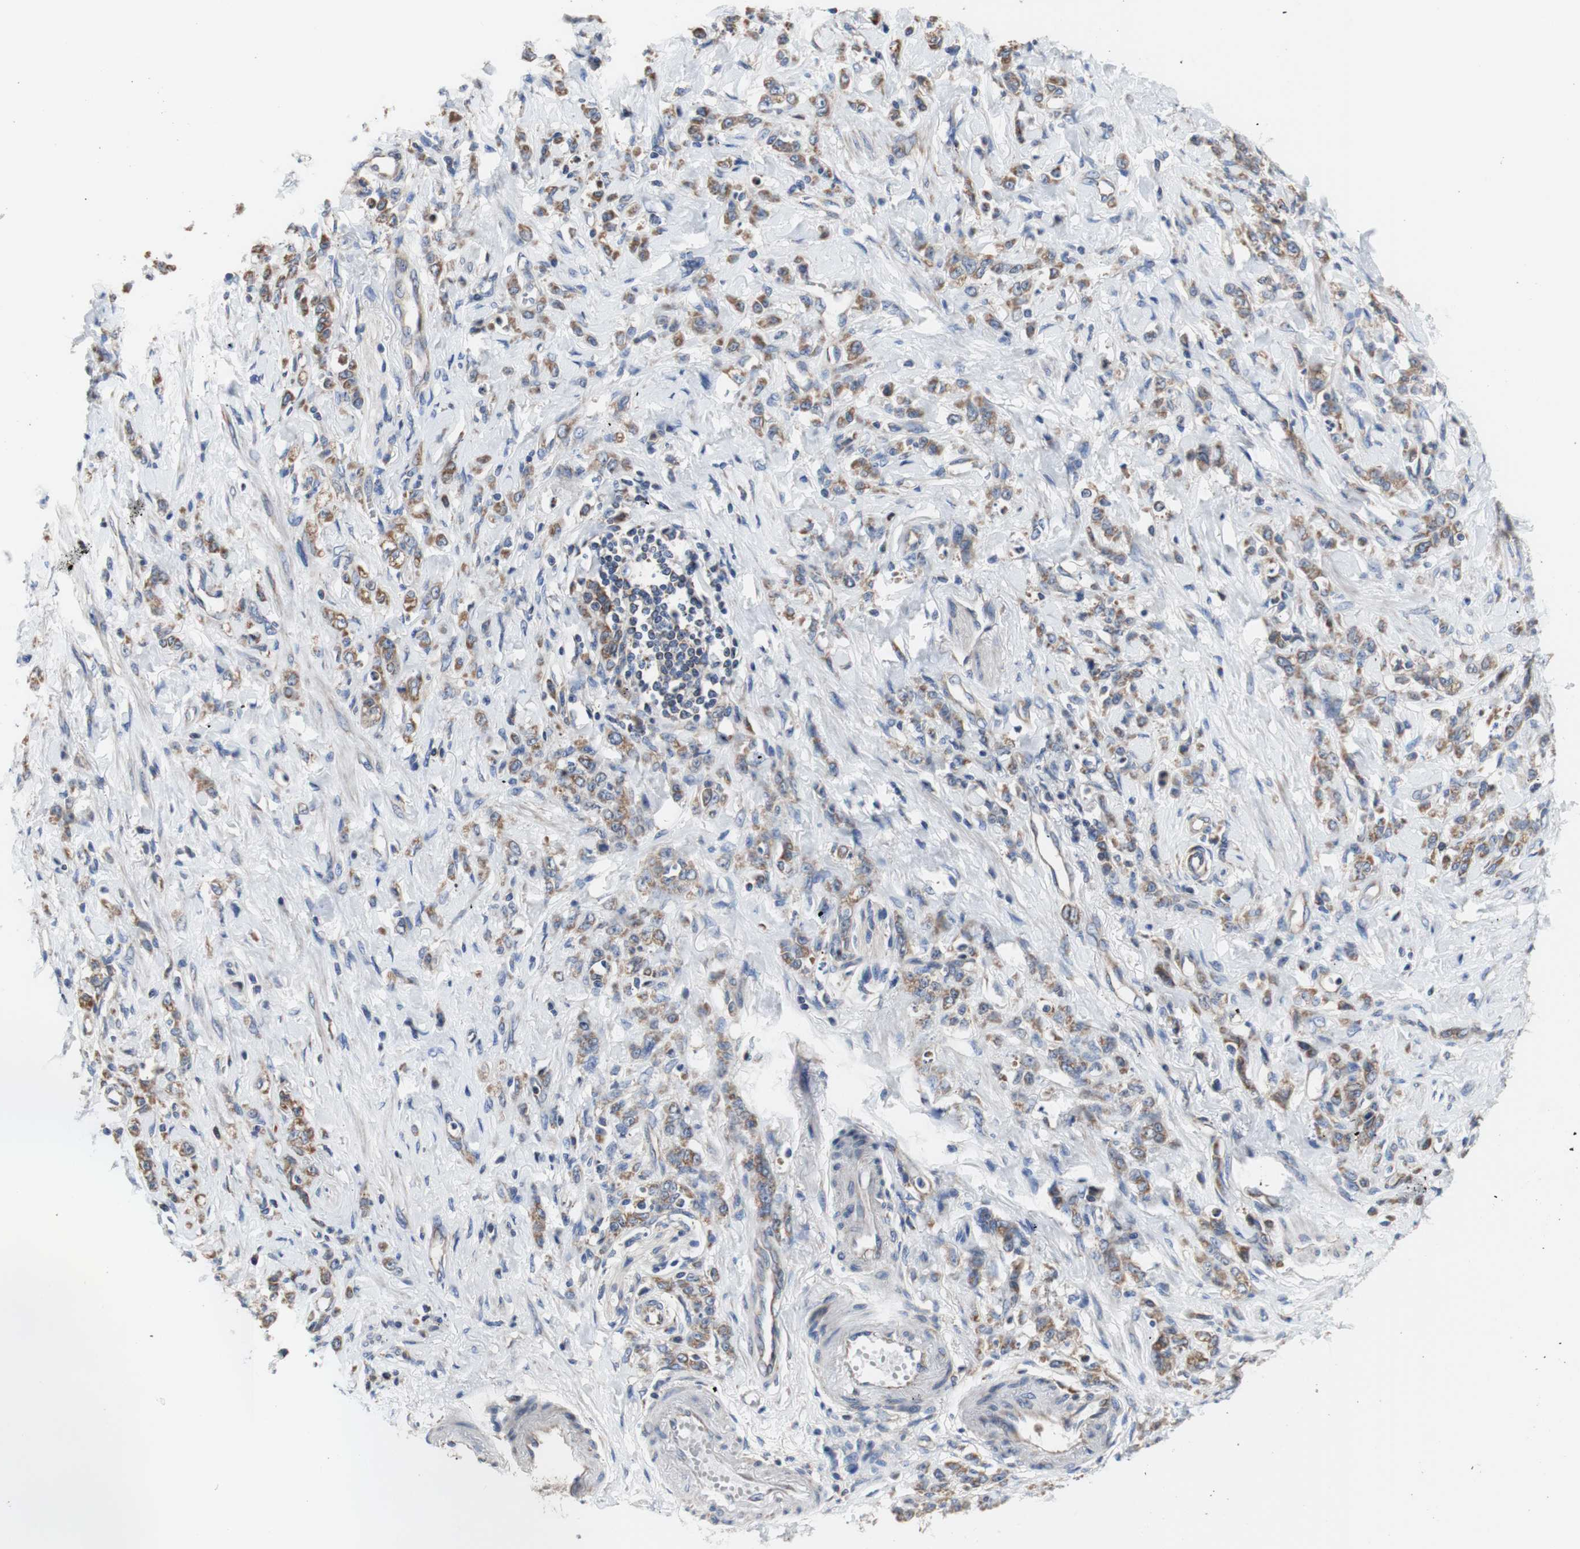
{"staining": {"intensity": "moderate", "quantity": ">75%", "location": "cytoplasmic/membranous"}, "tissue": "stomach cancer", "cell_type": "Tumor cells", "image_type": "cancer", "snomed": [{"axis": "morphology", "description": "Adenocarcinoma, NOS"}, {"axis": "topography", "description": "Stomach"}], "caption": "Immunohistochemistry staining of stomach cancer, which shows medium levels of moderate cytoplasmic/membranous expression in about >75% of tumor cells indicating moderate cytoplasmic/membranous protein staining. The staining was performed using DAB (brown) for protein detection and nuclei were counterstained in hematoxylin (blue).", "gene": "FMR1", "patient": {"sex": "male", "age": 82}}